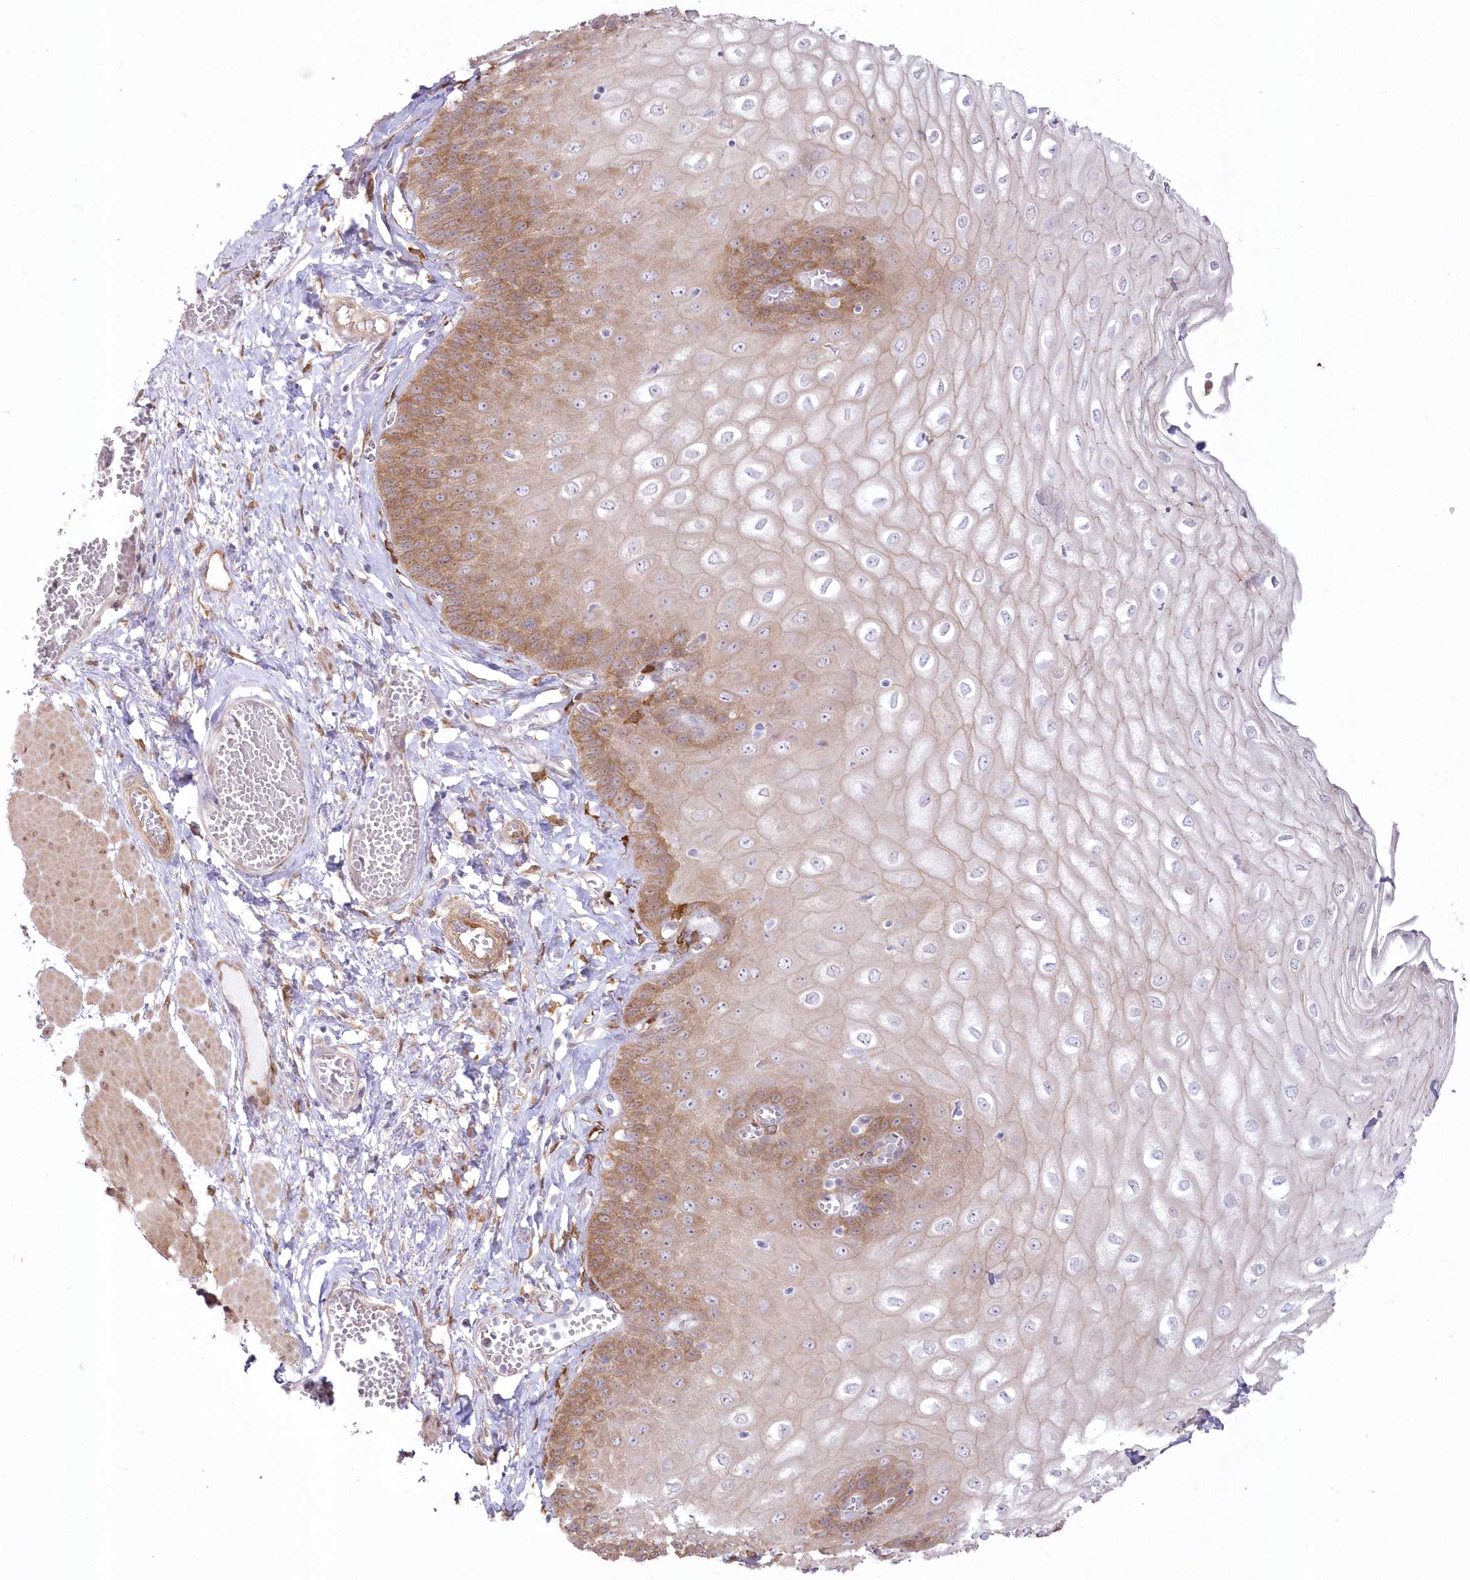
{"staining": {"intensity": "moderate", "quantity": ">75%", "location": "cytoplasmic/membranous"}, "tissue": "esophagus", "cell_type": "Squamous epithelial cells", "image_type": "normal", "snomed": [{"axis": "morphology", "description": "Normal tissue, NOS"}, {"axis": "topography", "description": "Esophagus"}], "caption": "Esophagus was stained to show a protein in brown. There is medium levels of moderate cytoplasmic/membranous positivity in about >75% of squamous epithelial cells. (IHC, brightfield microscopy, high magnification).", "gene": "SH3PXD2B", "patient": {"sex": "male", "age": 60}}